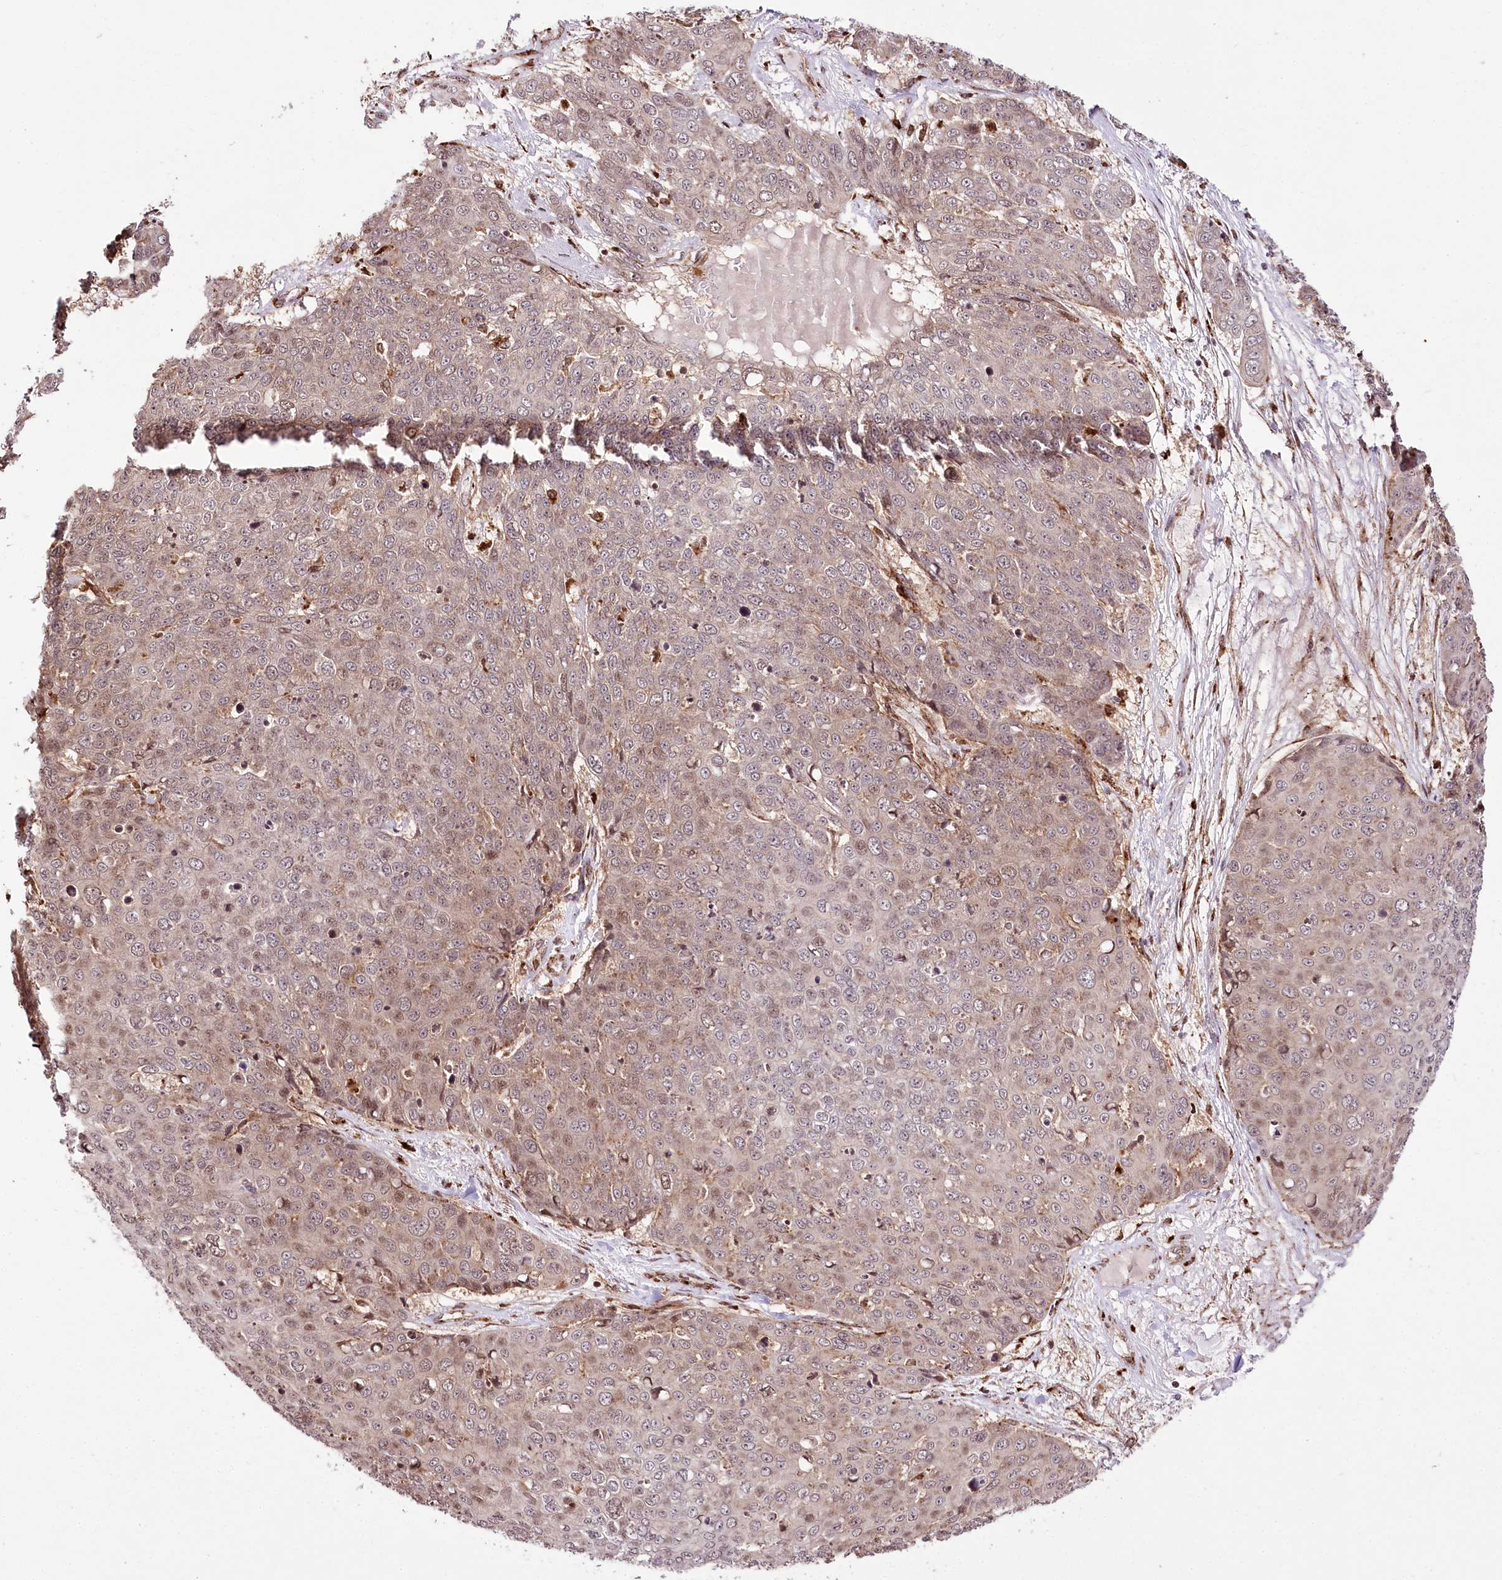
{"staining": {"intensity": "weak", "quantity": "25%-75%", "location": "nuclear"}, "tissue": "skin cancer", "cell_type": "Tumor cells", "image_type": "cancer", "snomed": [{"axis": "morphology", "description": "Squamous cell carcinoma, NOS"}, {"axis": "topography", "description": "Skin"}], "caption": "Skin cancer tissue reveals weak nuclear expression in approximately 25%-75% of tumor cells (DAB IHC, brown staining for protein, blue staining for nuclei).", "gene": "HOXC8", "patient": {"sex": "male", "age": 71}}